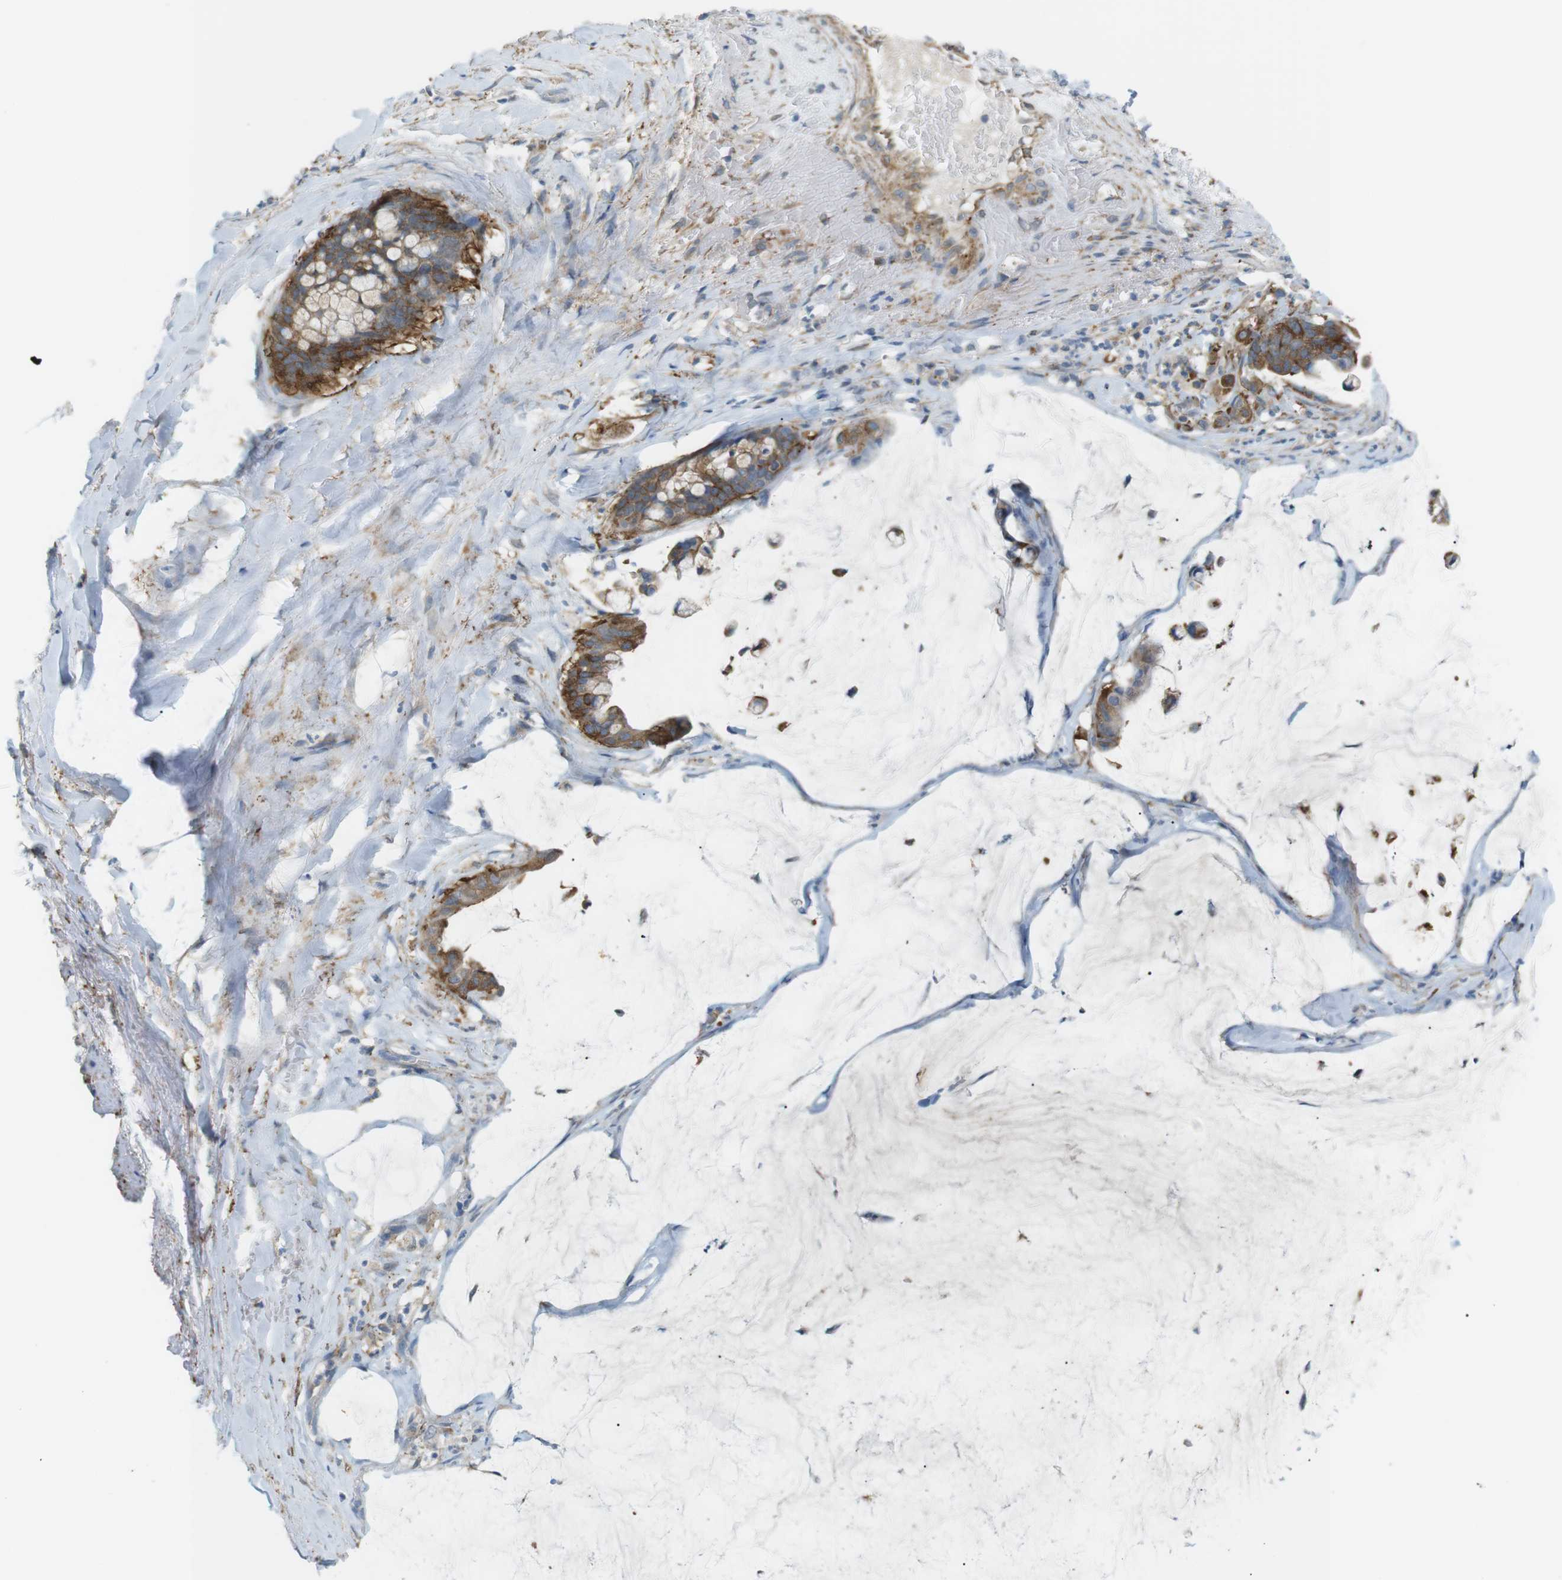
{"staining": {"intensity": "moderate", "quantity": ">75%", "location": "cytoplasmic/membranous"}, "tissue": "pancreatic cancer", "cell_type": "Tumor cells", "image_type": "cancer", "snomed": [{"axis": "morphology", "description": "Adenocarcinoma, NOS"}, {"axis": "topography", "description": "Pancreas"}], "caption": "Immunohistochemical staining of human pancreatic cancer displays medium levels of moderate cytoplasmic/membranous protein expression in about >75% of tumor cells.", "gene": "PEPD", "patient": {"sex": "male", "age": 41}}